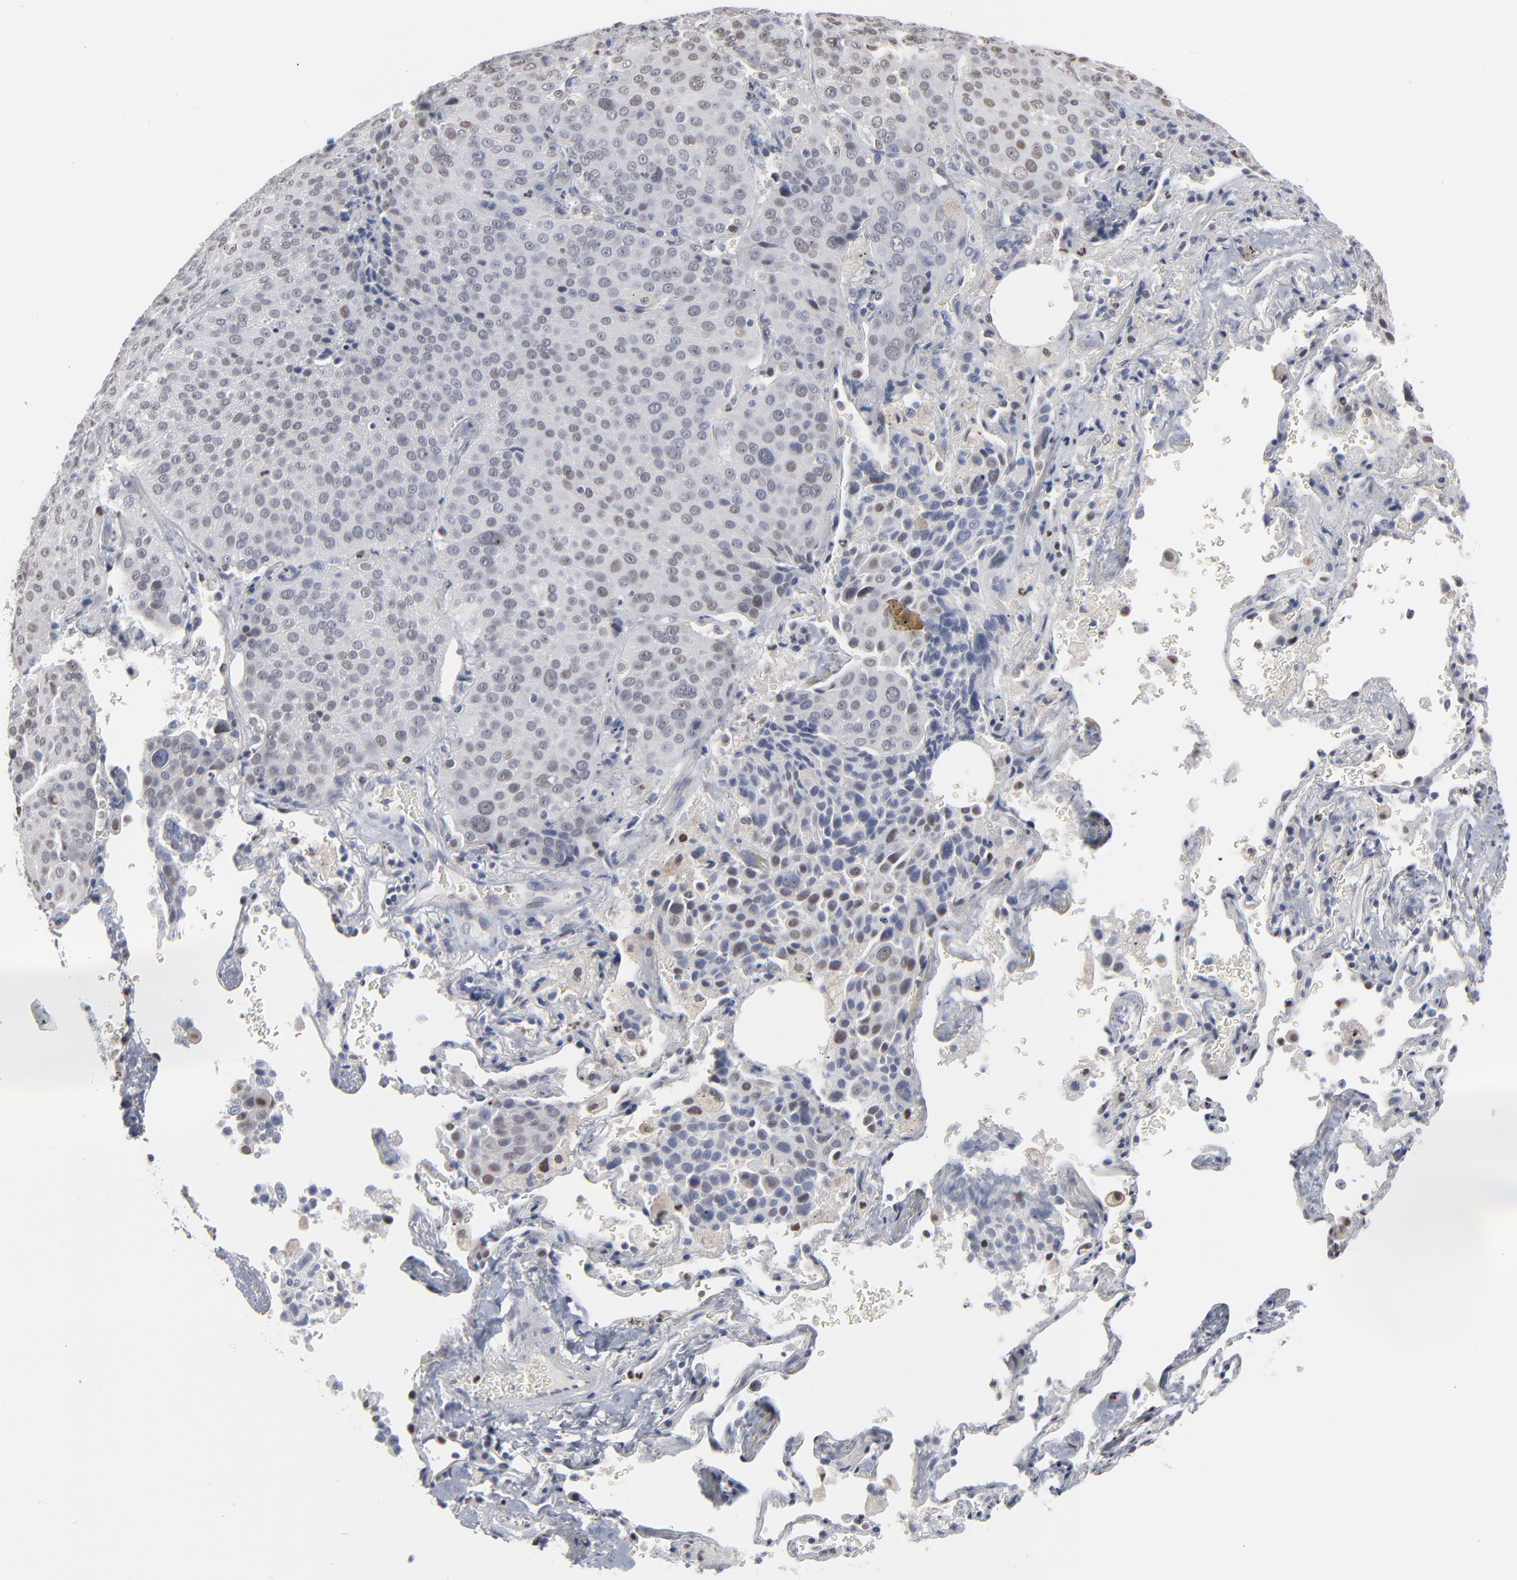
{"staining": {"intensity": "negative", "quantity": "none", "location": "none"}, "tissue": "lung cancer", "cell_type": "Tumor cells", "image_type": "cancer", "snomed": [{"axis": "morphology", "description": "Squamous cell carcinoma, NOS"}, {"axis": "topography", "description": "Lung"}], "caption": "Lung cancer (squamous cell carcinoma) was stained to show a protein in brown. There is no significant staining in tumor cells. (Stains: DAB IHC with hematoxylin counter stain, Microscopy: brightfield microscopy at high magnification).", "gene": "FOXN2", "patient": {"sex": "male", "age": 54}}